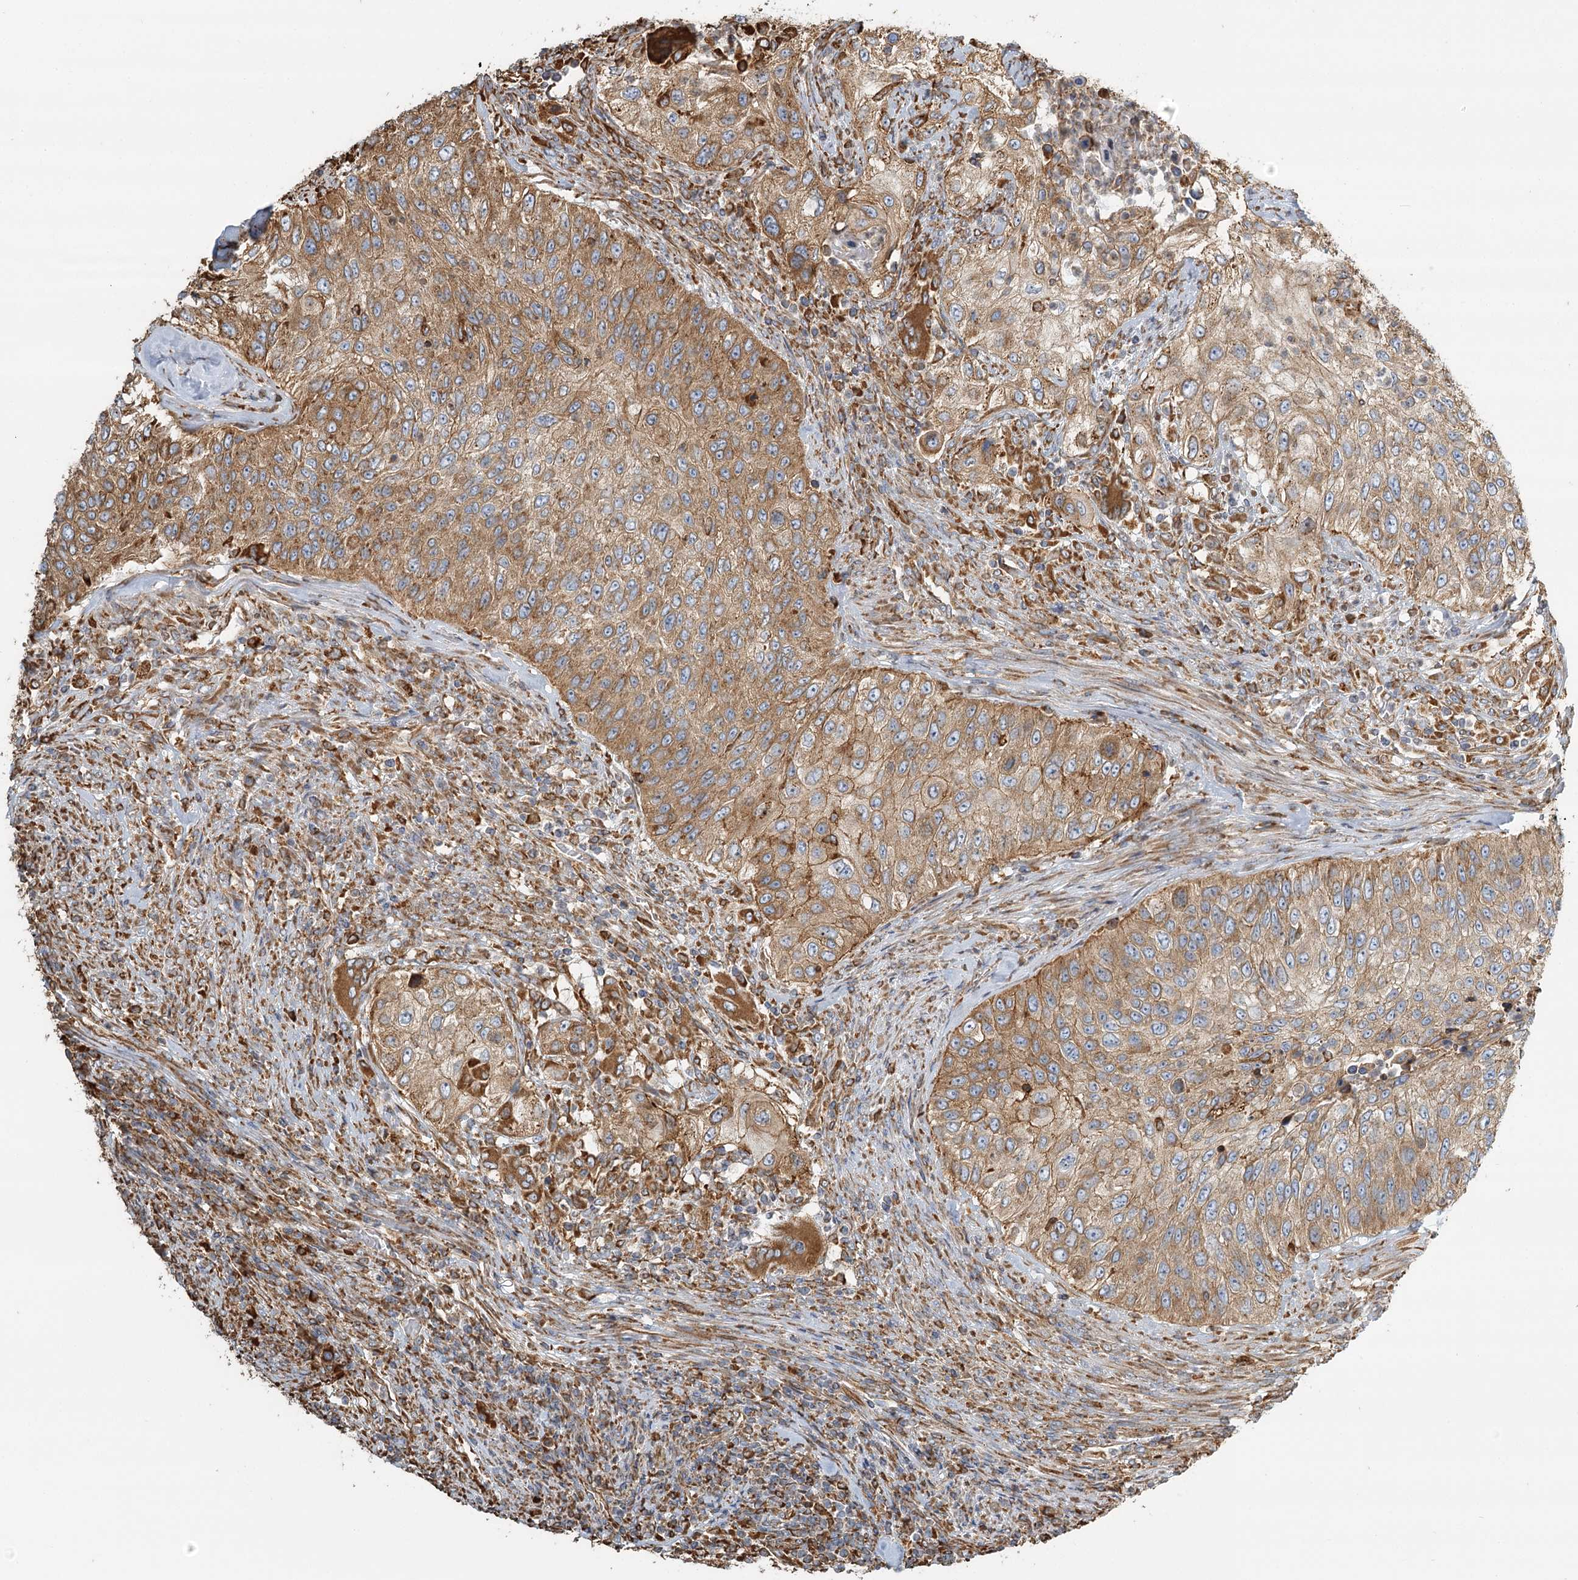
{"staining": {"intensity": "moderate", "quantity": ">75%", "location": "cytoplasmic/membranous"}, "tissue": "urothelial cancer", "cell_type": "Tumor cells", "image_type": "cancer", "snomed": [{"axis": "morphology", "description": "Urothelial carcinoma, High grade"}, {"axis": "topography", "description": "Urinary bladder"}], "caption": "IHC (DAB (3,3'-diaminobenzidine)) staining of human high-grade urothelial carcinoma reveals moderate cytoplasmic/membranous protein expression in about >75% of tumor cells.", "gene": "TAS1R1", "patient": {"sex": "female", "age": 60}}